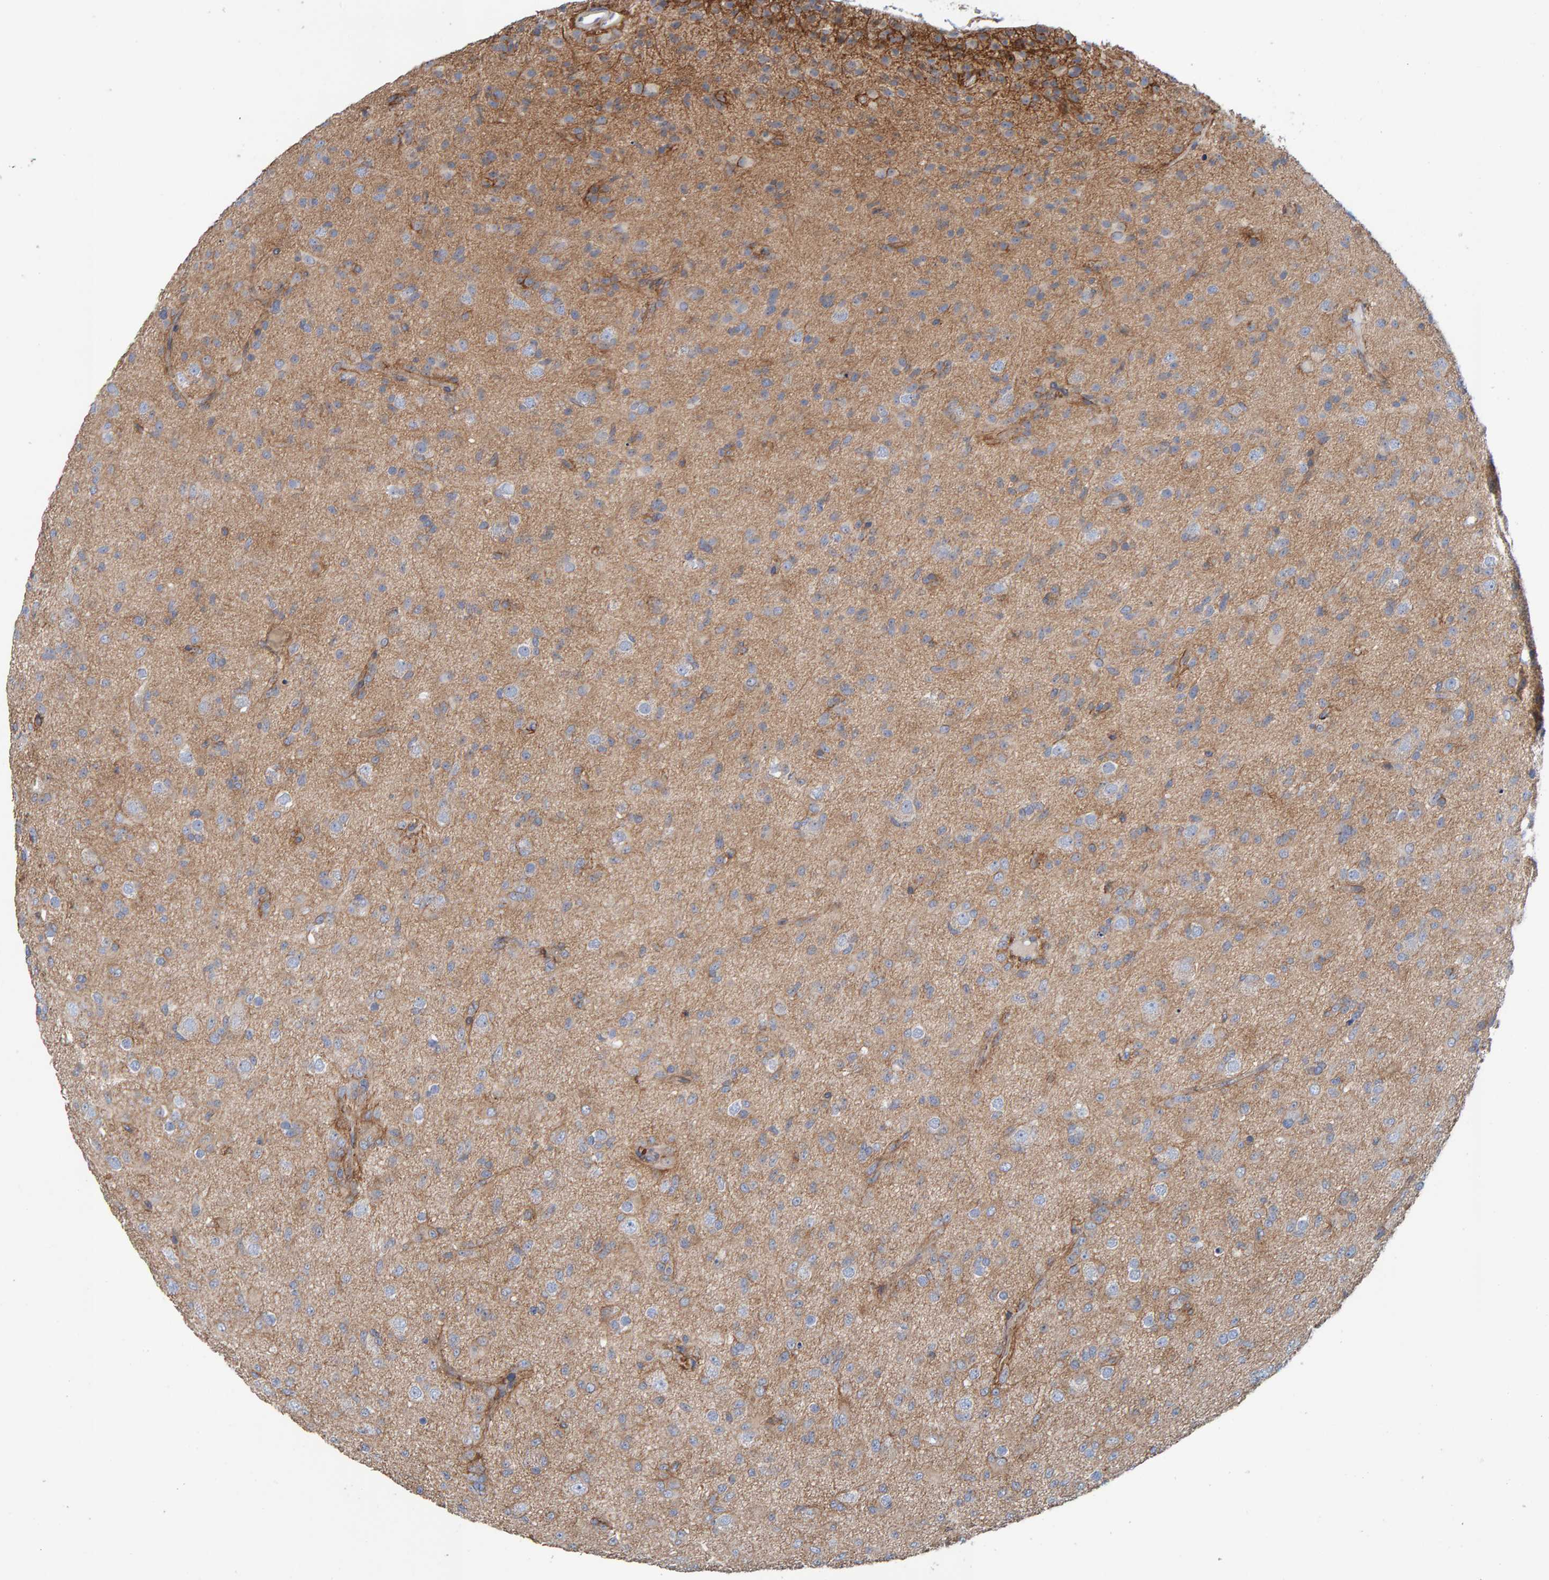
{"staining": {"intensity": "weak", "quantity": "<25%", "location": "cytoplasmic/membranous"}, "tissue": "glioma", "cell_type": "Tumor cells", "image_type": "cancer", "snomed": [{"axis": "morphology", "description": "Glioma, malignant, Low grade"}, {"axis": "topography", "description": "Brain"}], "caption": "This histopathology image is of glioma stained with immunohistochemistry to label a protein in brown with the nuclei are counter-stained blue. There is no staining in tumor cells.", "gene": "RGP1", "patient": {"sex": "male", "age": 65}}